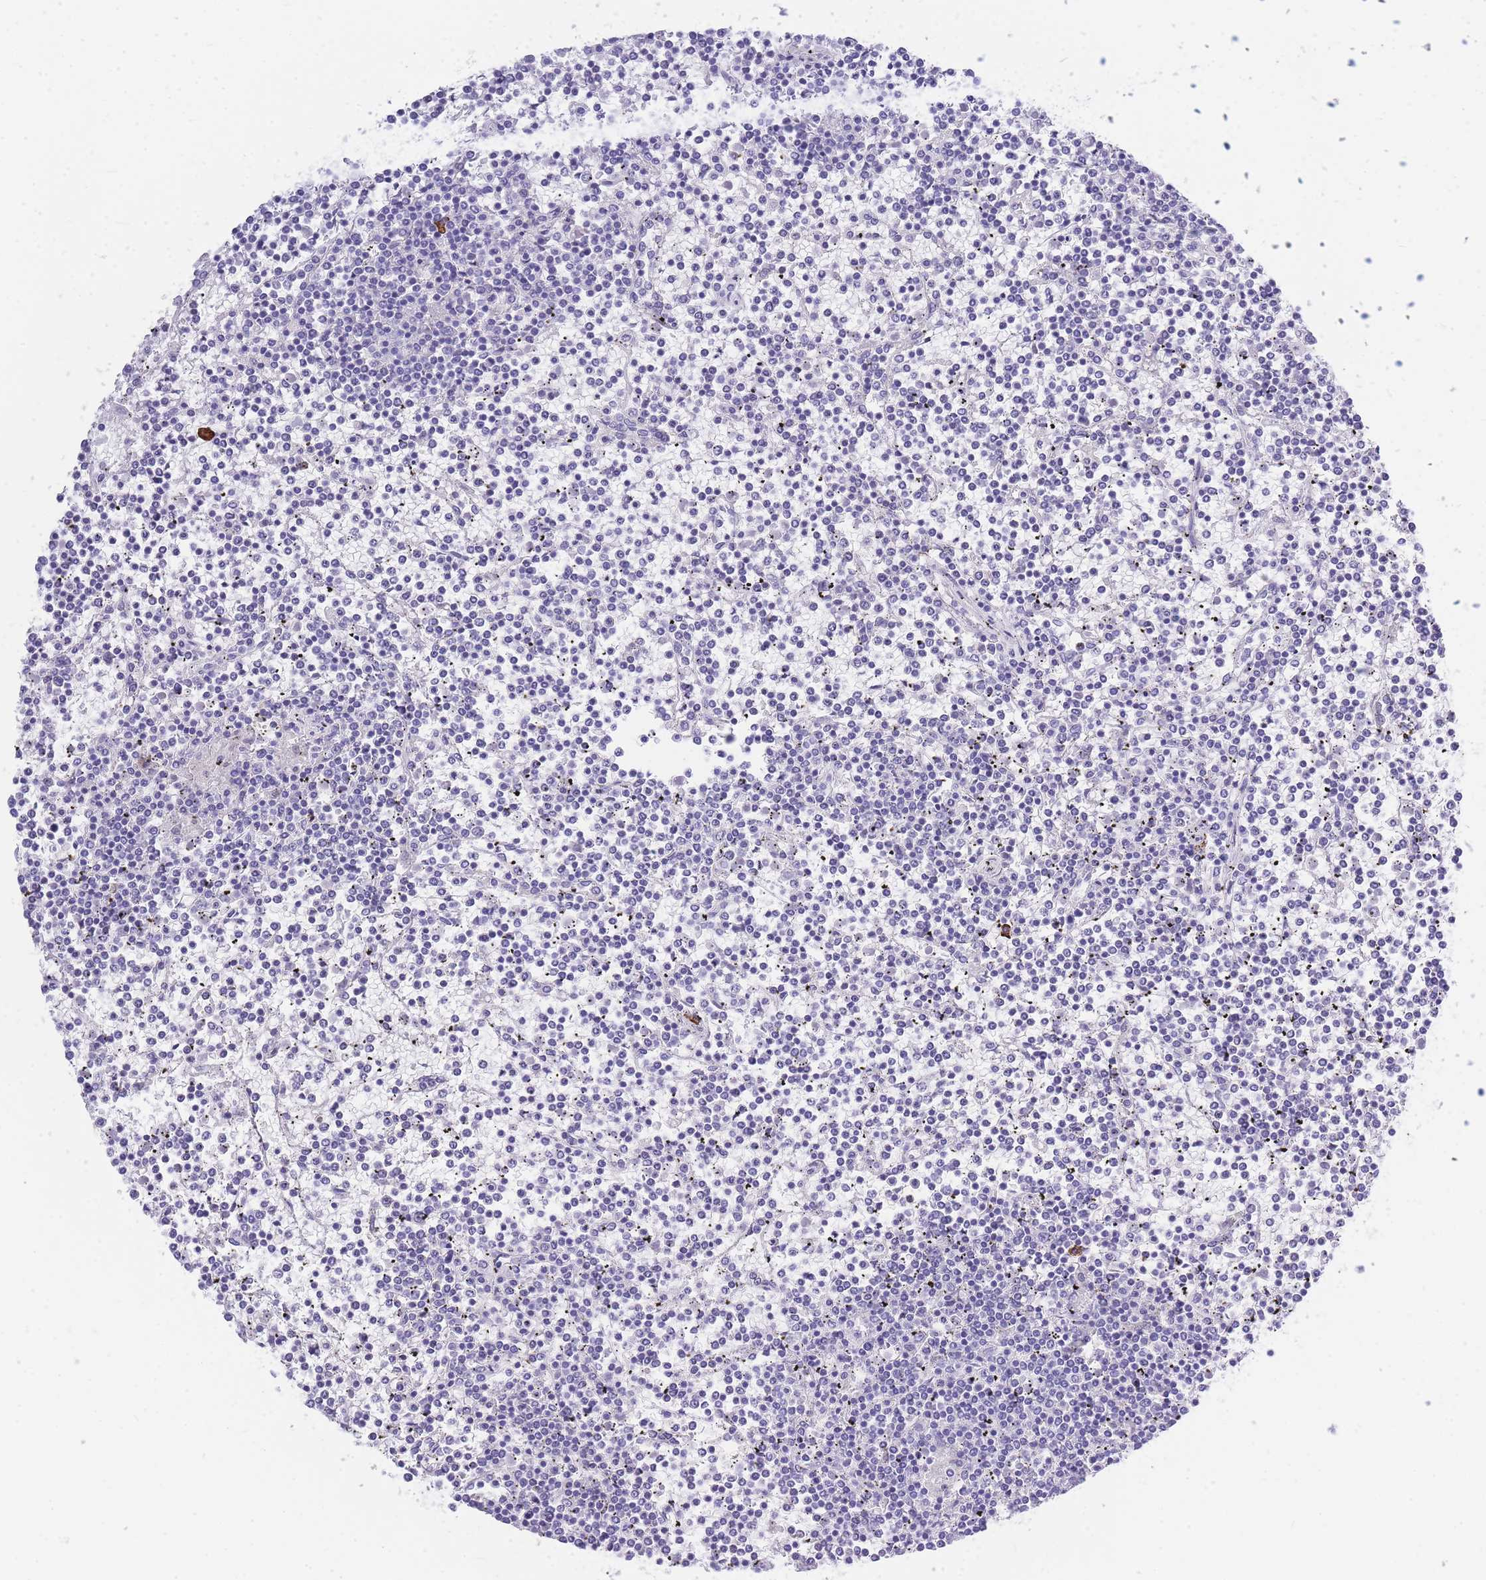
{"staining": {"intensity": "negative", "quantity": "none", "location": "none"}, "tissue": "lymphoma", "cell_type": "Tumor cells", "image_type": "cancer", "snomed": [{"axis": "morphology", "description": "Malignant lymphoma, non-Hodgkin's type, Low grade"}, {"axis": "topography", "description": "Spleen"}], "caption": "An IHC photomicrograph of lymphoma is shown. There is no staining in tumor cells of lymphoma.", "gene": "ZFP62", "patient": {"sex": "female", "age": 19}}